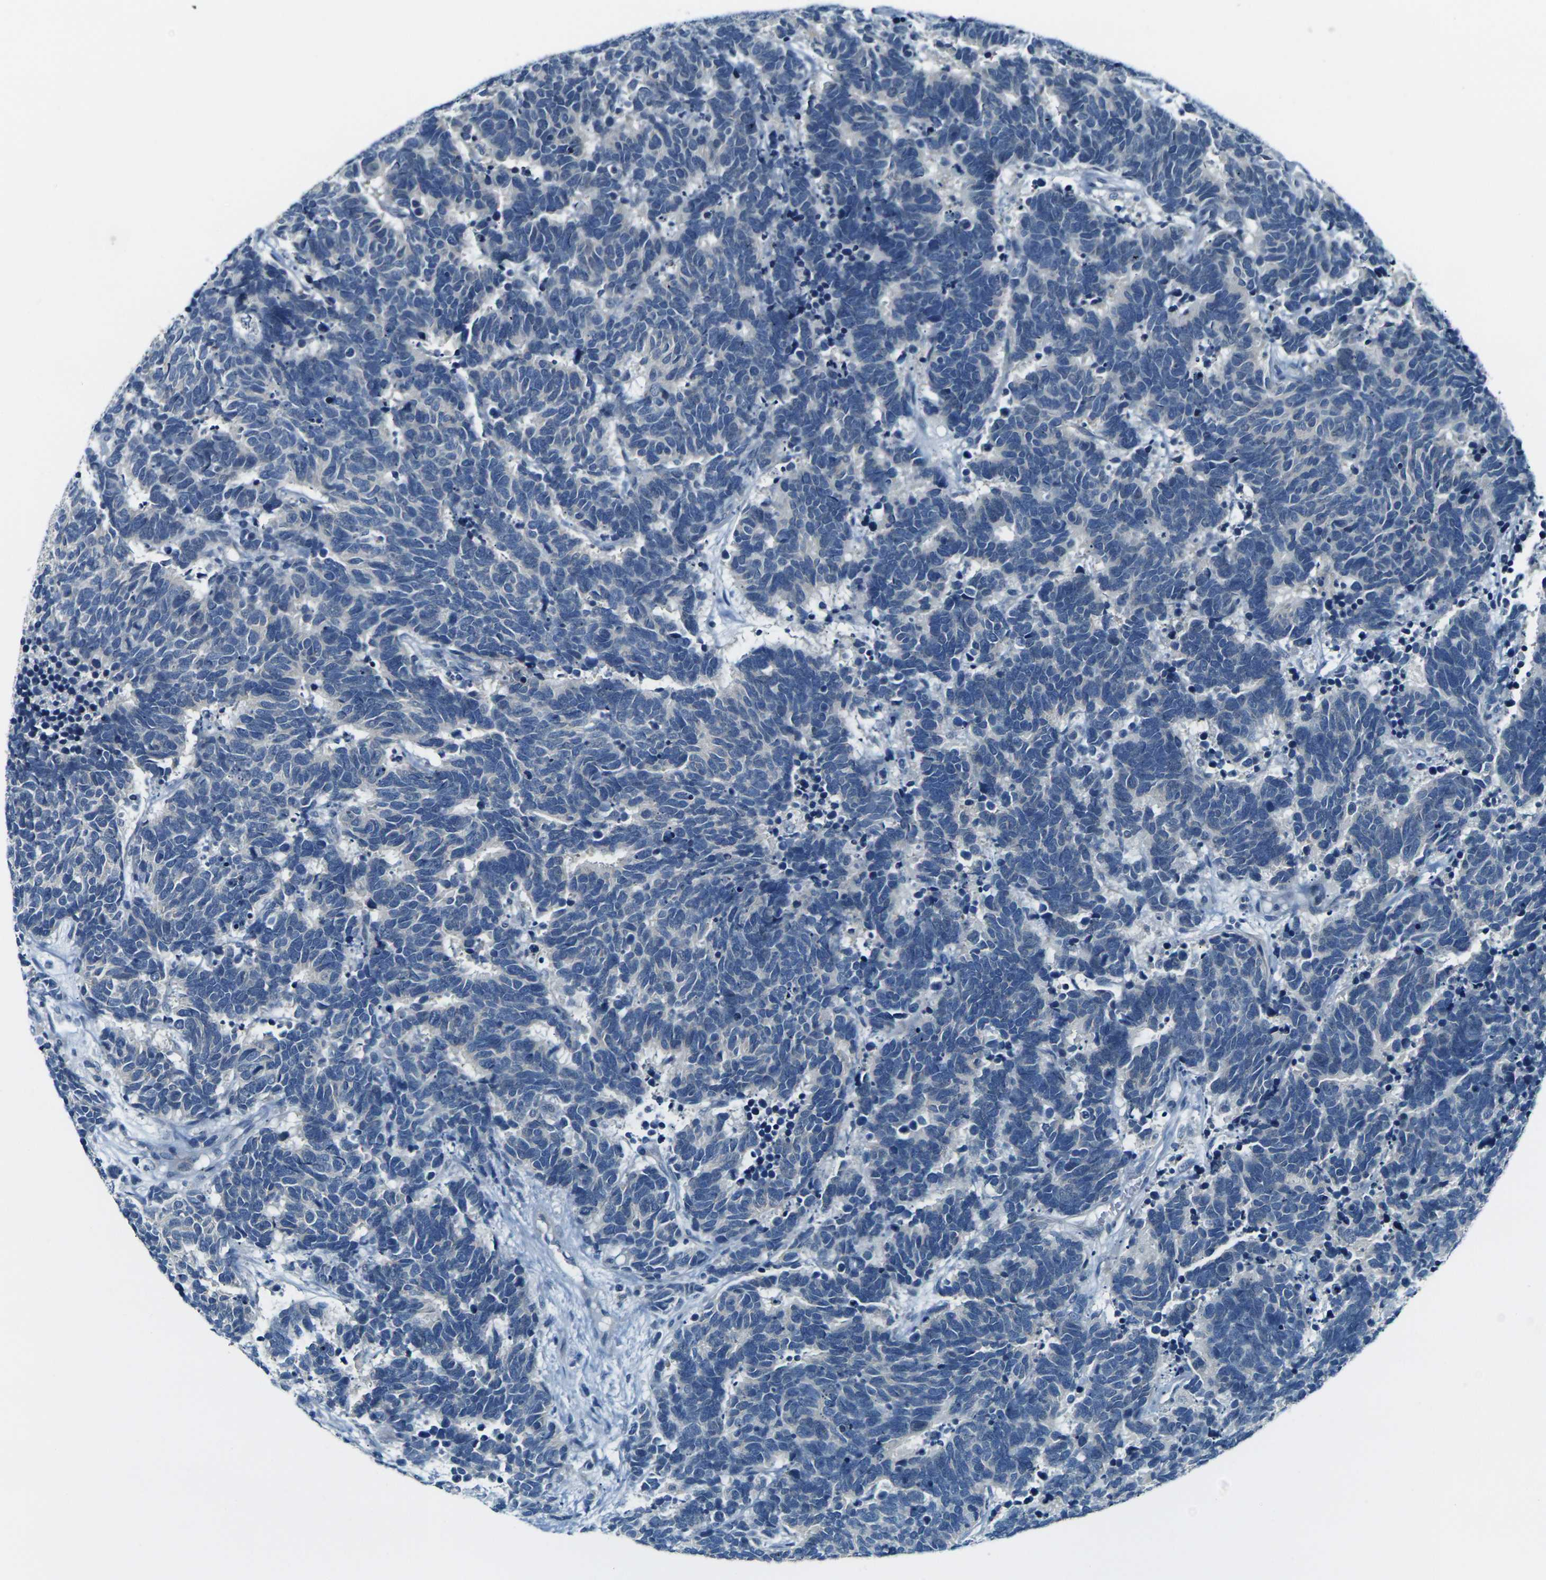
{"staining": {"intensity": "negative", "quantity": "none", "location": "none"}, "tissue": "carcinoid", "cell_type": "Tumor cells", "image_type": "cancer", "snomed": [{"axis": "morphology", "description": "Carcinoma, NOS"}, {"axis": "morphology", "description": "Carcinoid, malignant, NOS"}, {"axis": "topography", "description": "Urinary bladder"}], "caption": "Image shows no significant protein expression in tumor cells of carcinoid.", "gene": "SHISAL2B", "patient": {"sex": "male", "age": 57}}